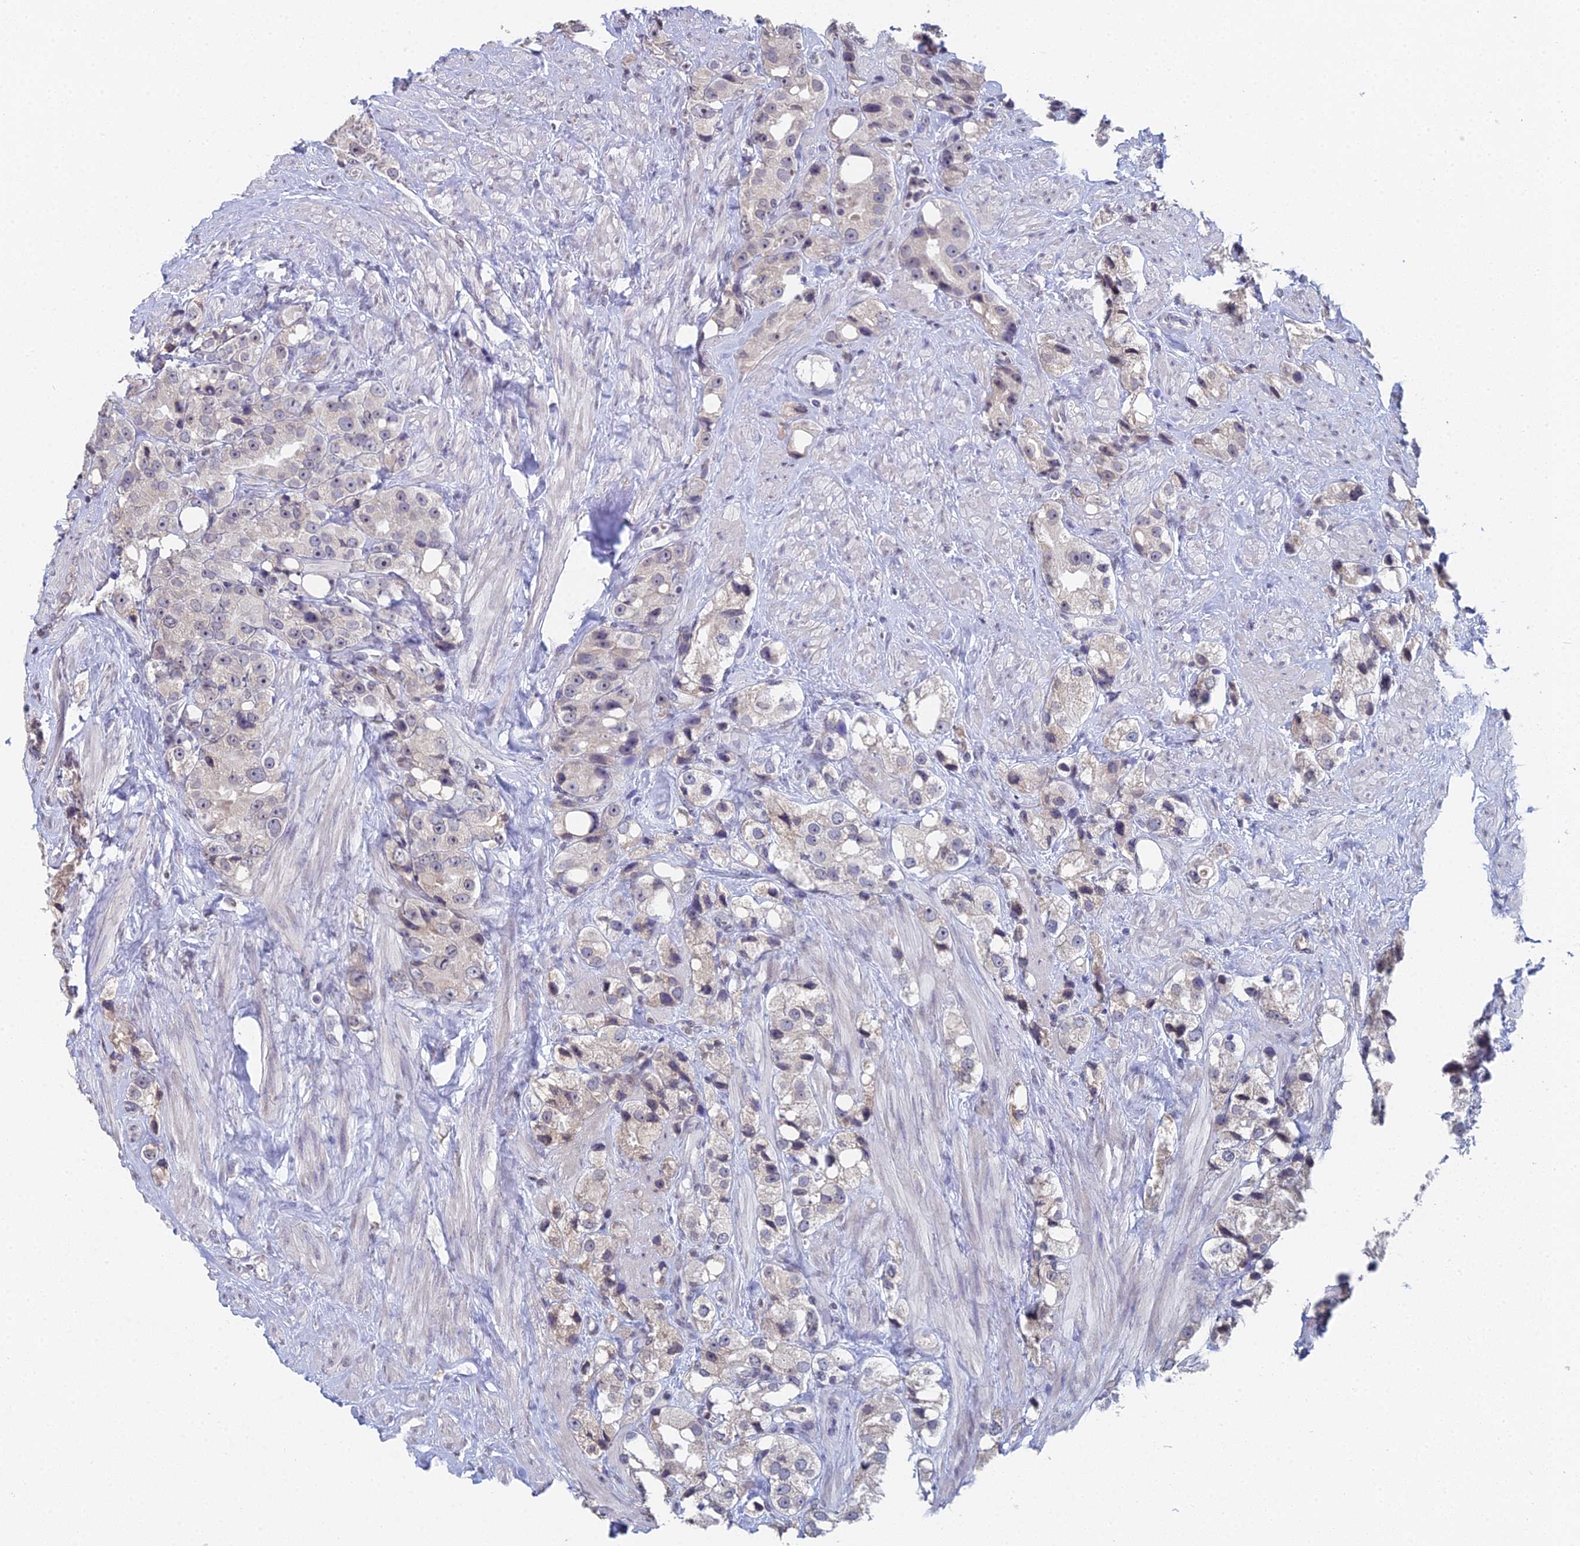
{"staining": {"intensity": "weak", "quantity": "<25%", "location": "cytoplasmic/membranous"}, "tissue": "prostate cancer", "cell_type": "Tumor cells", "image_type": "cancer", "snomed": [{"axis": "morphology", "description": "Adenocarcinoma, NOS"}, {"axis": "topography", "description": "Prostate"}], "caption": "There is no significant expression in tumor cells of adenocarcinoma (prostate).", "gene": "PRR22", "patient": {"sex": "male", "age": 79}}